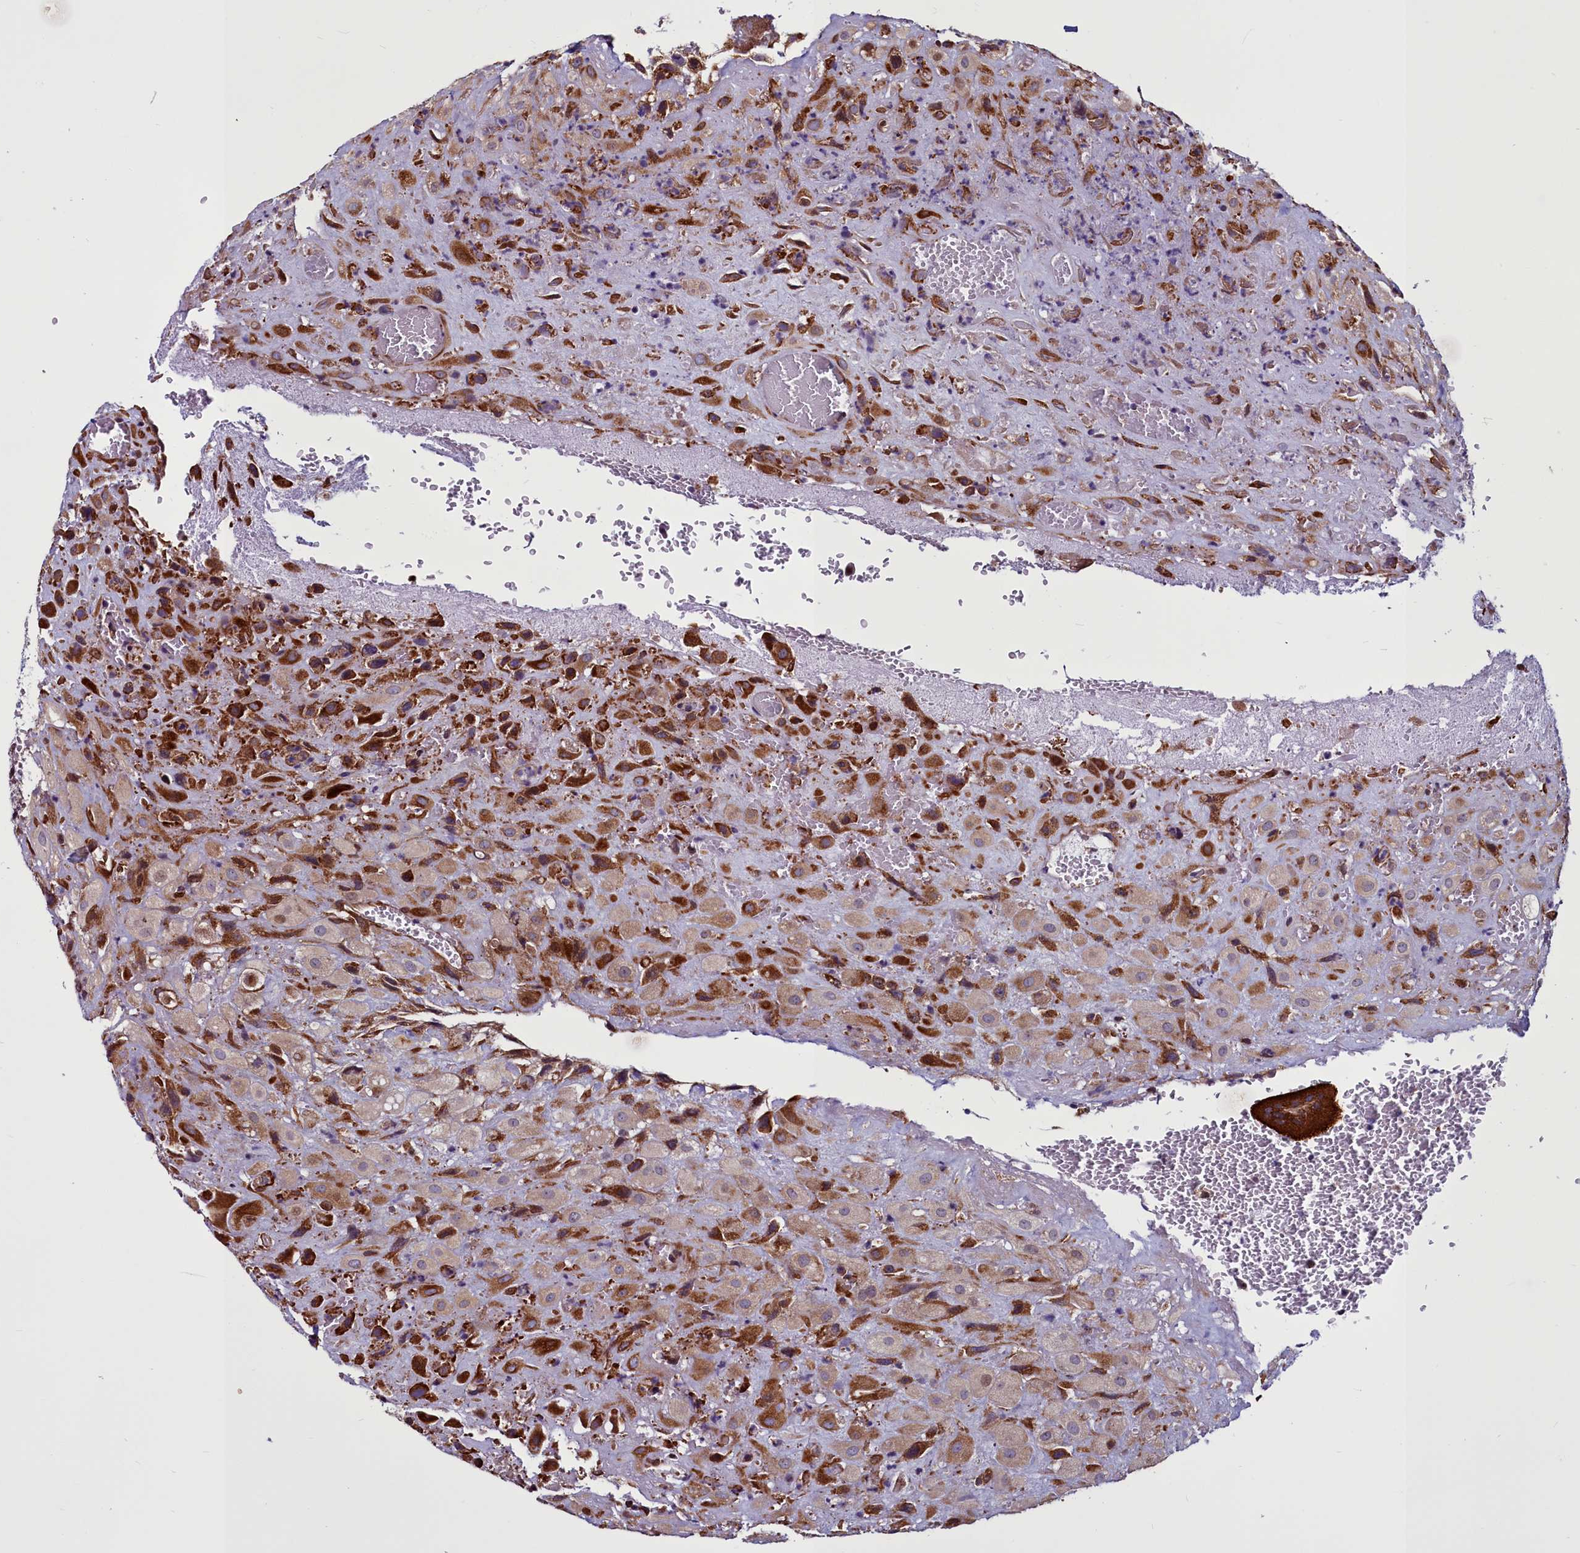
{"staining": {"intensity": "strong", "quantity": "25%-75%", "location": "cytoplasmic/membranous"}, "tissue": "placenta", "cell_type": "Decidual cells", "image_type": "normal", "snomed": [{"axis": "morphology", "description": "Normal tissue, NOS"}, {"axis": "topography", "description": "Placenta"}], "caption": "Brown immunohistochemical staining in normal placenta displays strong cytoplasmic/membranous expression in approximately 25%-75% of decidual cells. (brown staining indicates protein expression, while blue staining denotes nuclei).", "gene": "MCRIP1", "patient": {"sex": "female", "age": 35}}